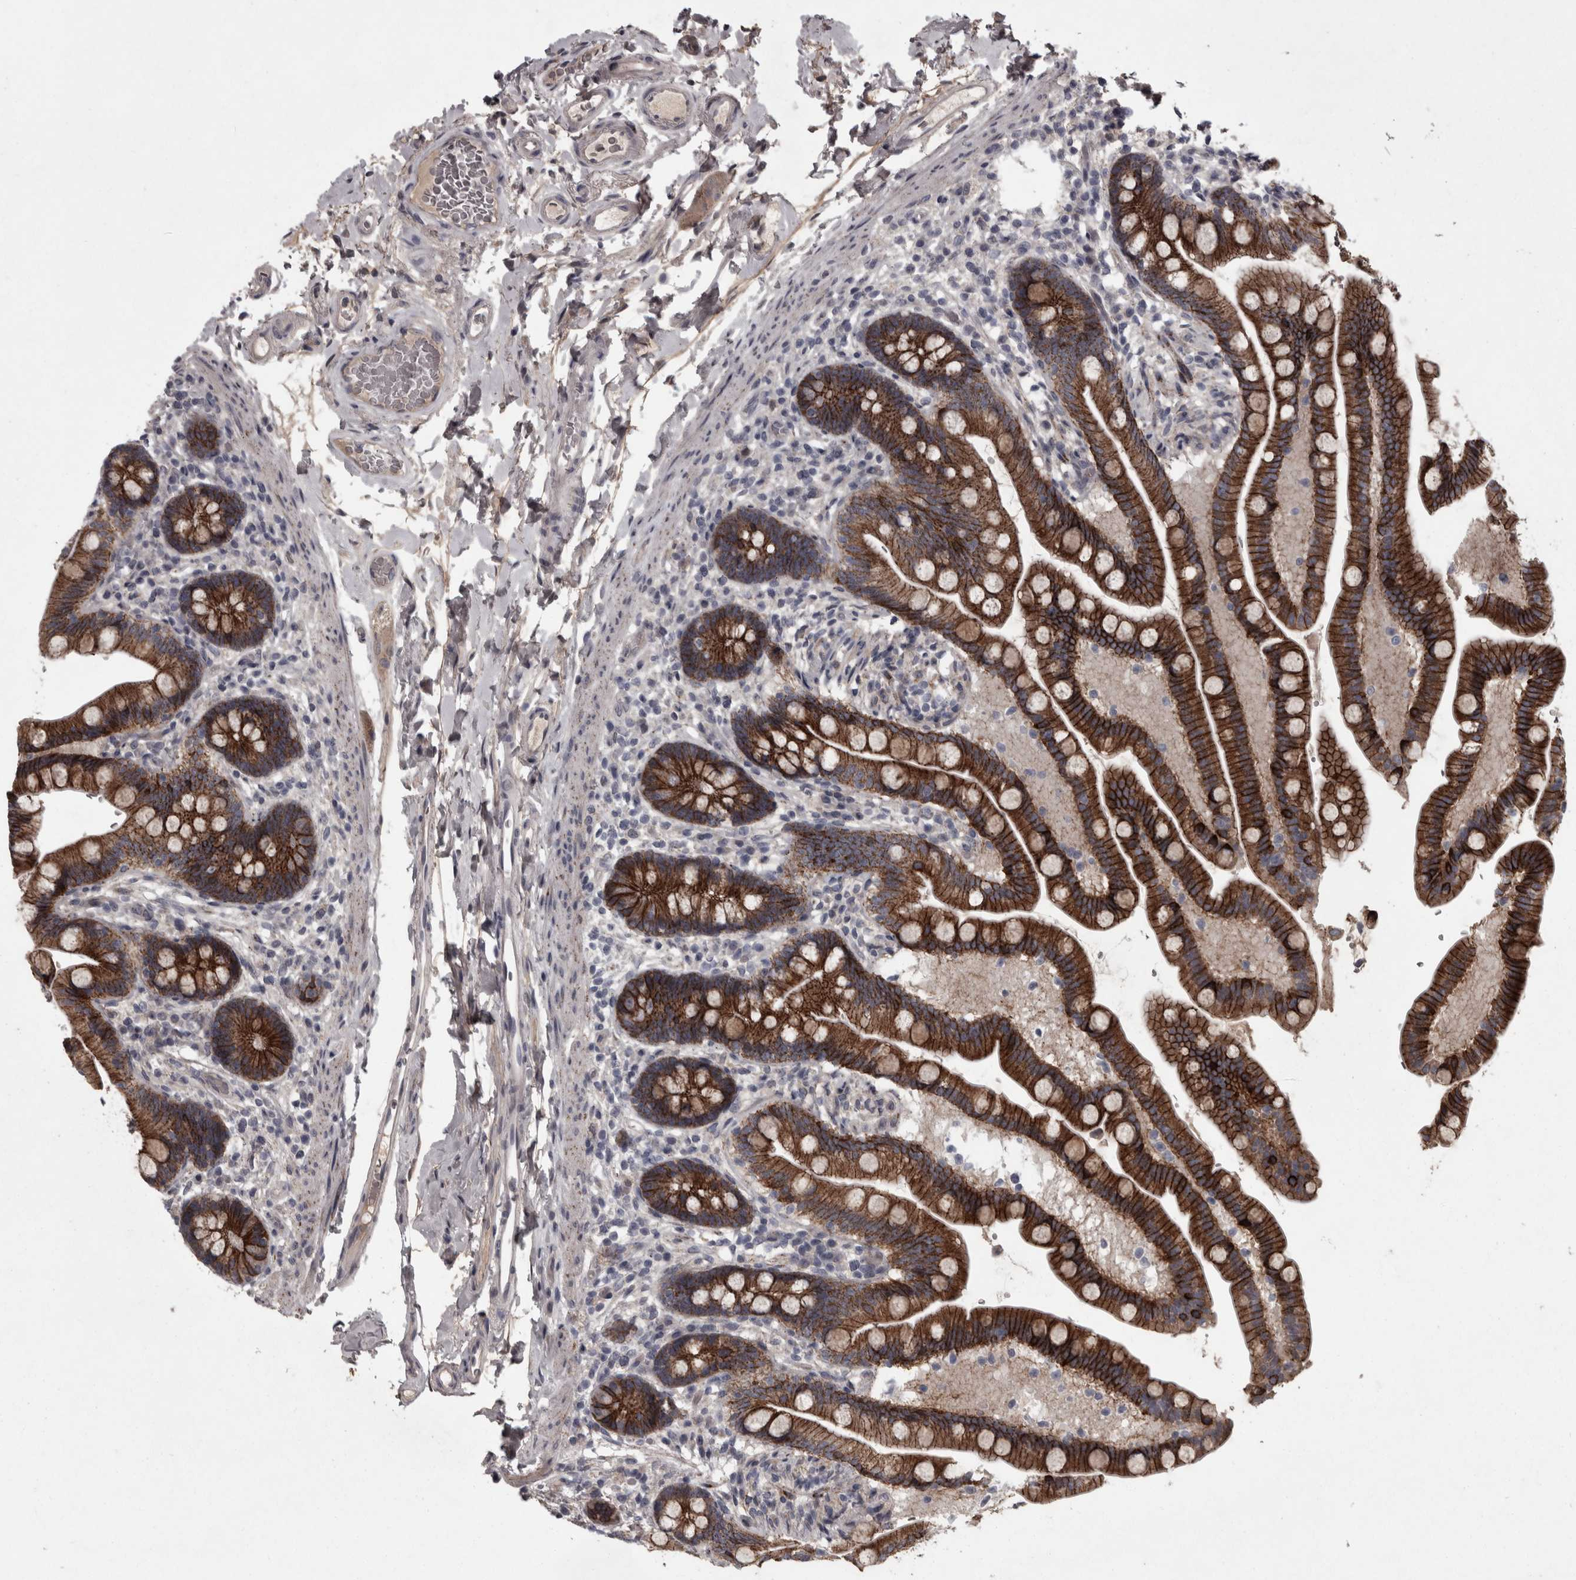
{"staining": {"intensity": "weak", "quantity": "25%-75%", "location": "cytoplasmic/membranous"}, "tissue": "colon", "cell_type": "Endothelial cells", "image_type": "normal", "snomed": [{"axis": "morphology", "description": "Normal tissue, NOS"}, {"axis": "topography", "description": "Smooth muscle"}, {"axis": "topography", "description": "Colon"}], "caption": "Immunohistochemical staining of unremarkable human colon displays weak cytoplasmic/membranous protein staining in approximately 25%-75% of endothelial cells. Using DAB (3,3'-diaminobenzidine) (brown) and hematoxylin (blue) stains, captured at high magnification using brightfield microscopy.", "gene": "PCDH17", "patient": {"sex": "male", "age": 73}}